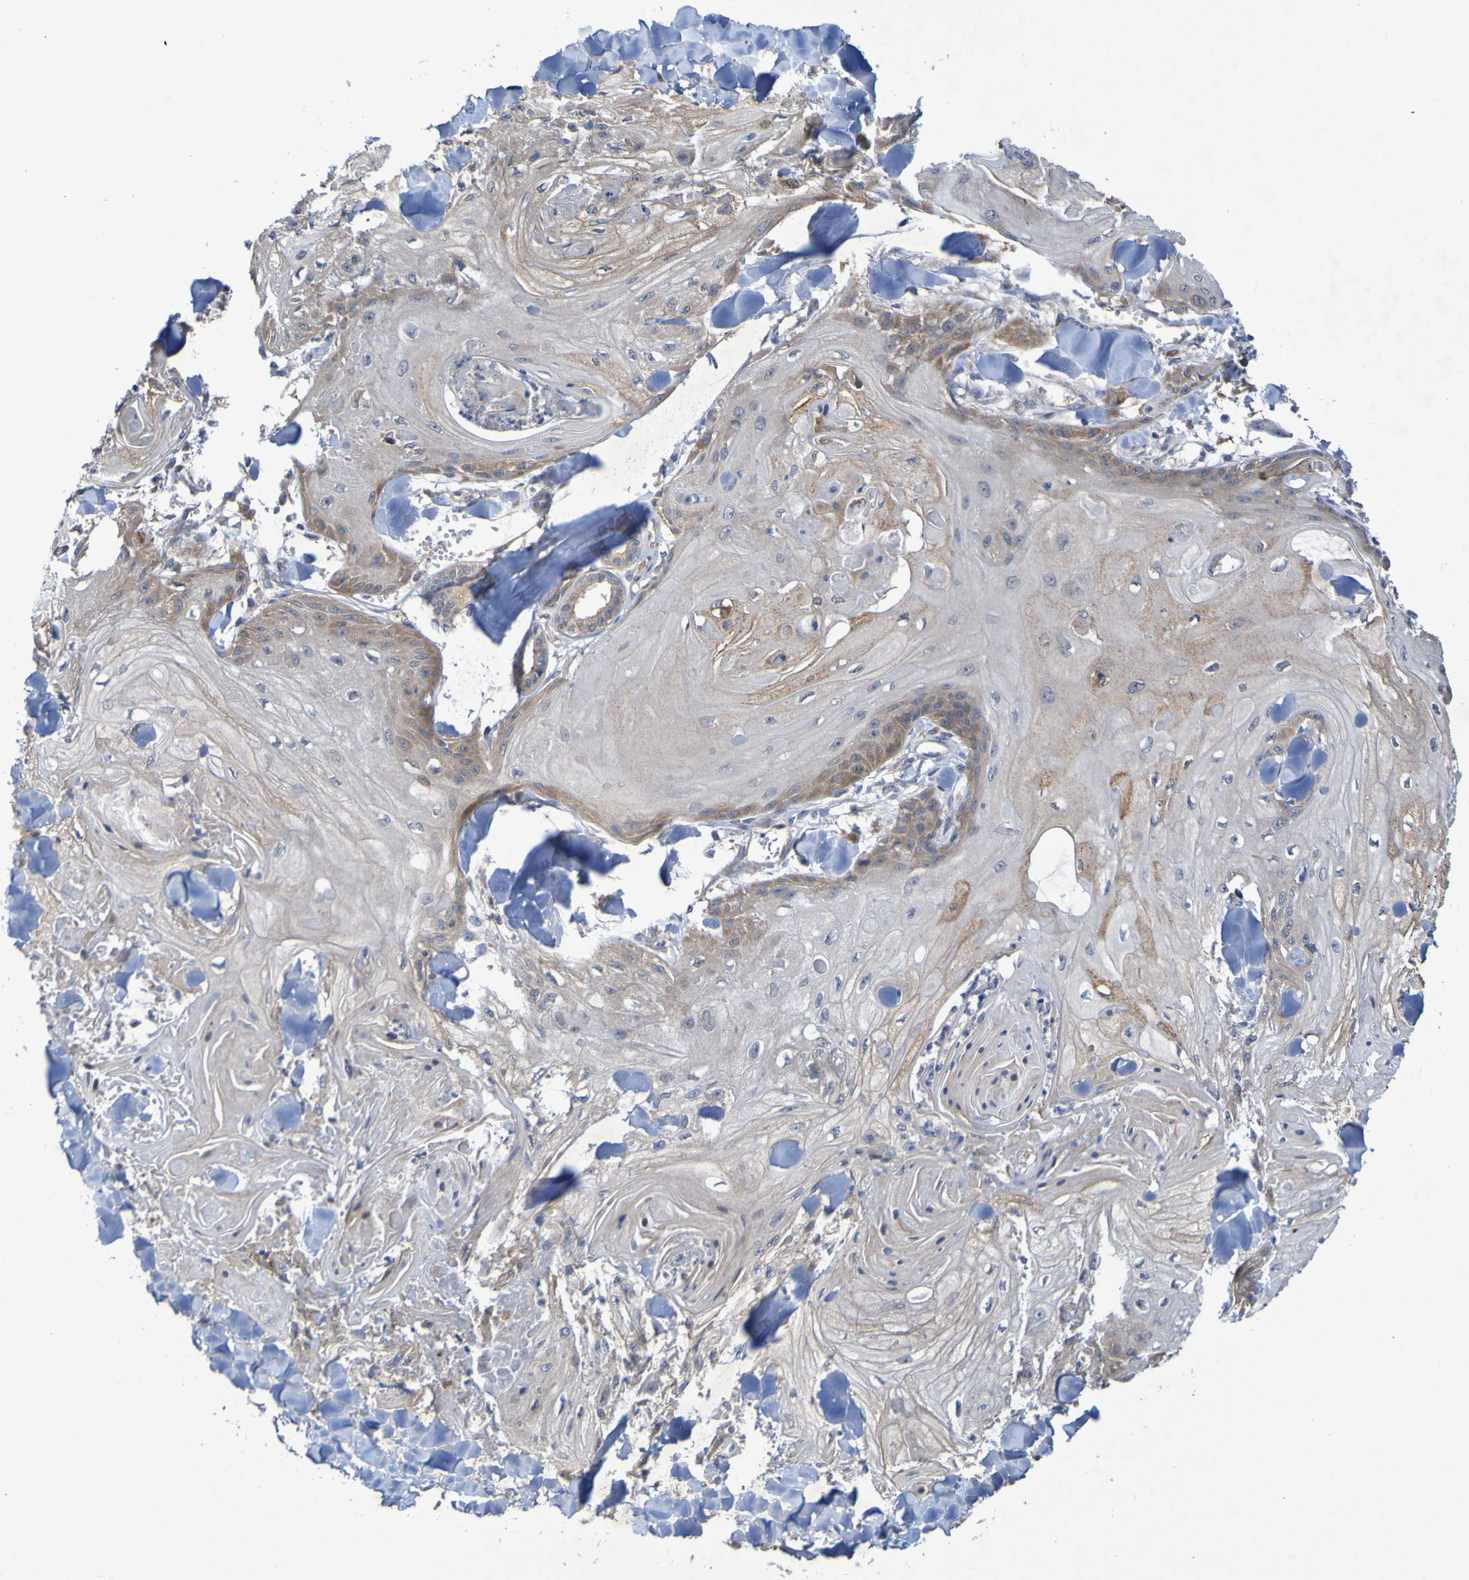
{"staining": {"intensity": "moderate", "quantity": ">75%", "location": "cytoplasmic/membranous"}, "tissue": "skin cancer", "cell_type": "Tumor cells", "image_type": "cancer", "snomed": [{"axis": "morphology", "description": "Squamous cell carcinoma, NOS"}, {"axis": "topography", "description": "Skin"}], "caption": "Human skin cancer (squamous cell carcinoma) stained with a protein marker reveals moderate staining in tumor cells.", "gene": "SDK1", "patient": {"sex": "male", "age": 74}}